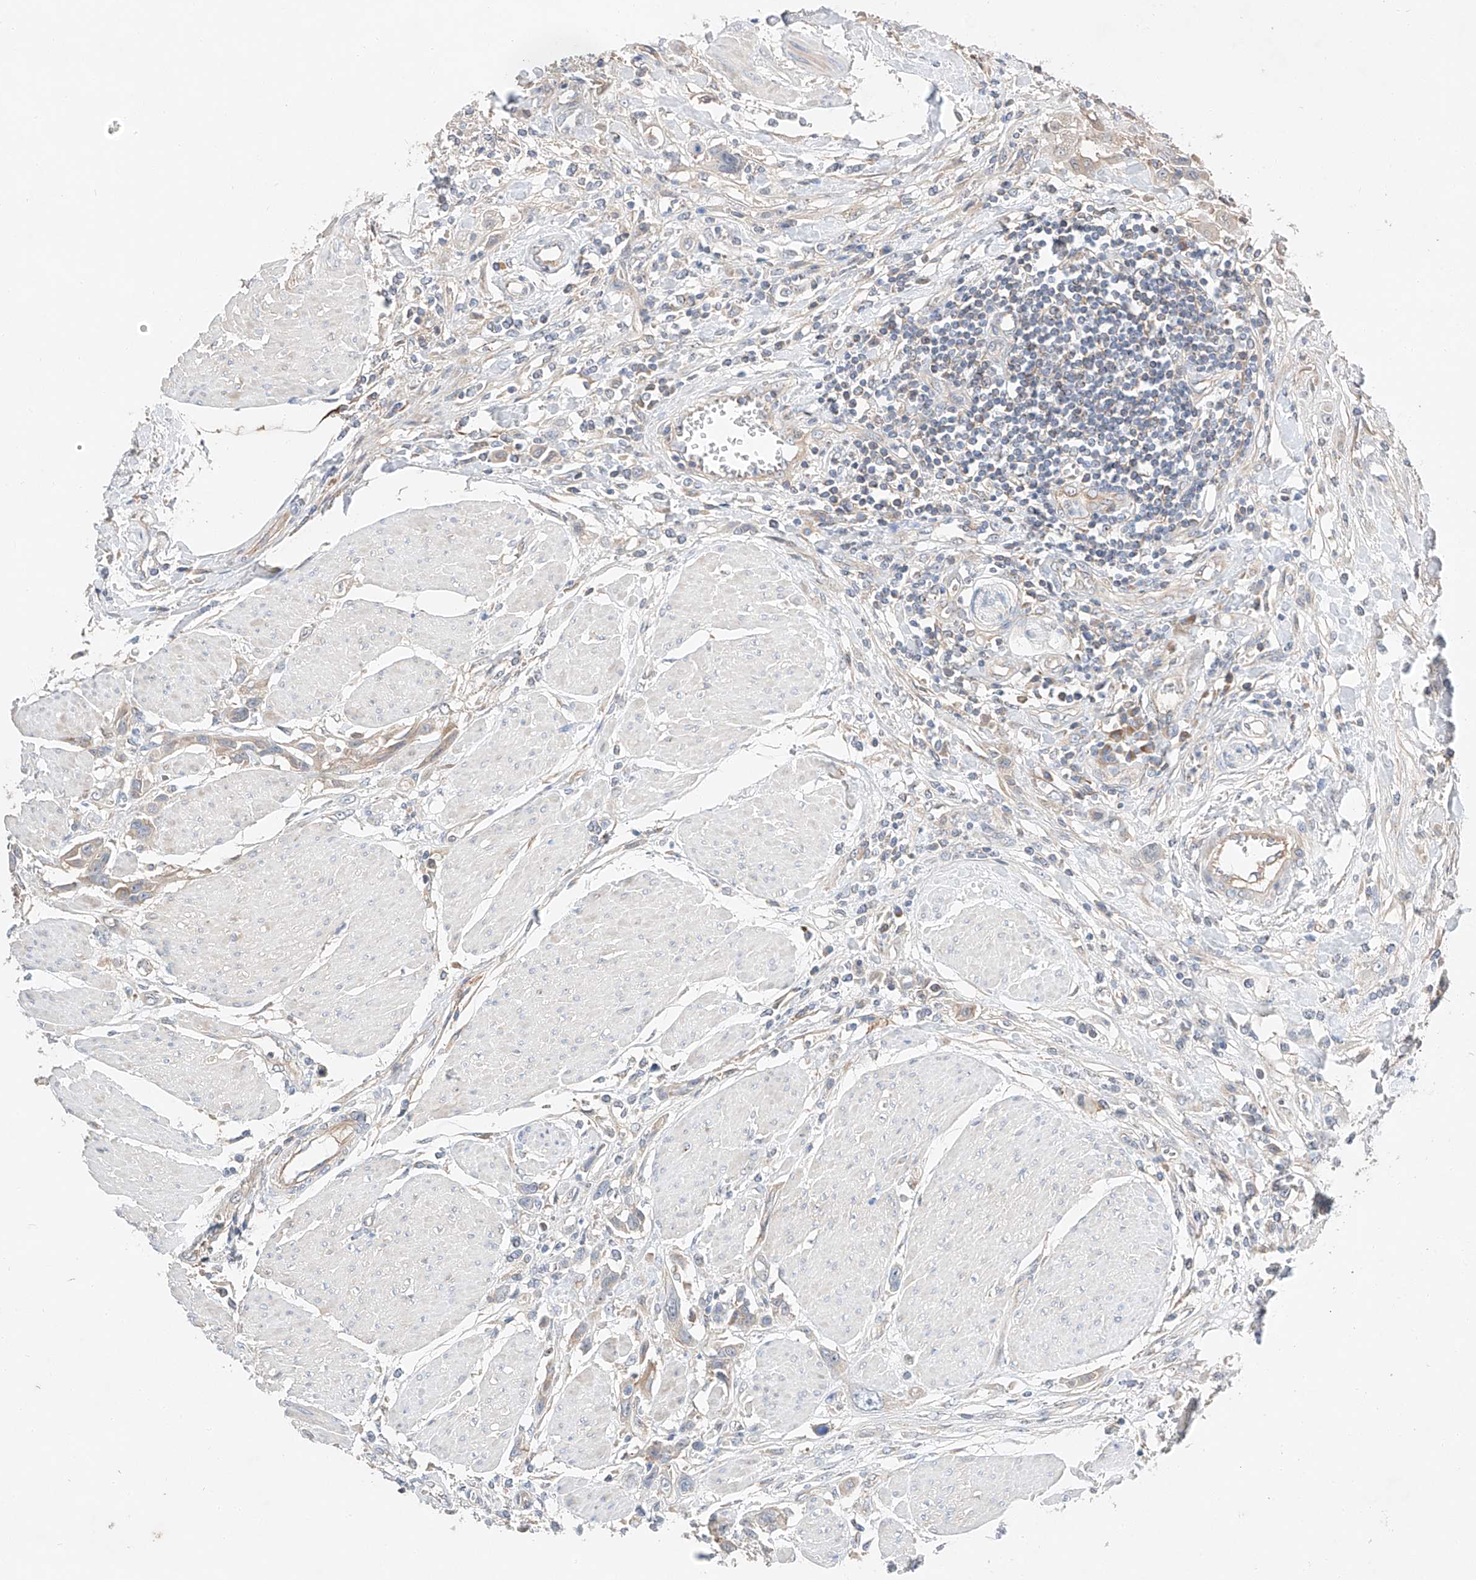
{"staining": {"intensity": "weak", "quantity": "<25%", "location": "cytoplasmic/membranous"}, "tissue": "urothelial cancer", "cell_type": "Tumor cells", "image_type": "cancer", "snomed": [{"axis": "morphology", "description": "Urothelial carcinoma, High grade"}, {"axis": "topography", "description": "Urinary bladder"}], "caption": "Protein analysis of urothelial cancer displays no significant expression in tumor cells. (DAB (3,3'-diaminobenzidine) immunohistochemistry (IHC) with hematoxylin counter stain).", "gene": "RUSC1", "patient": {"sex": "male", "age": 50}}